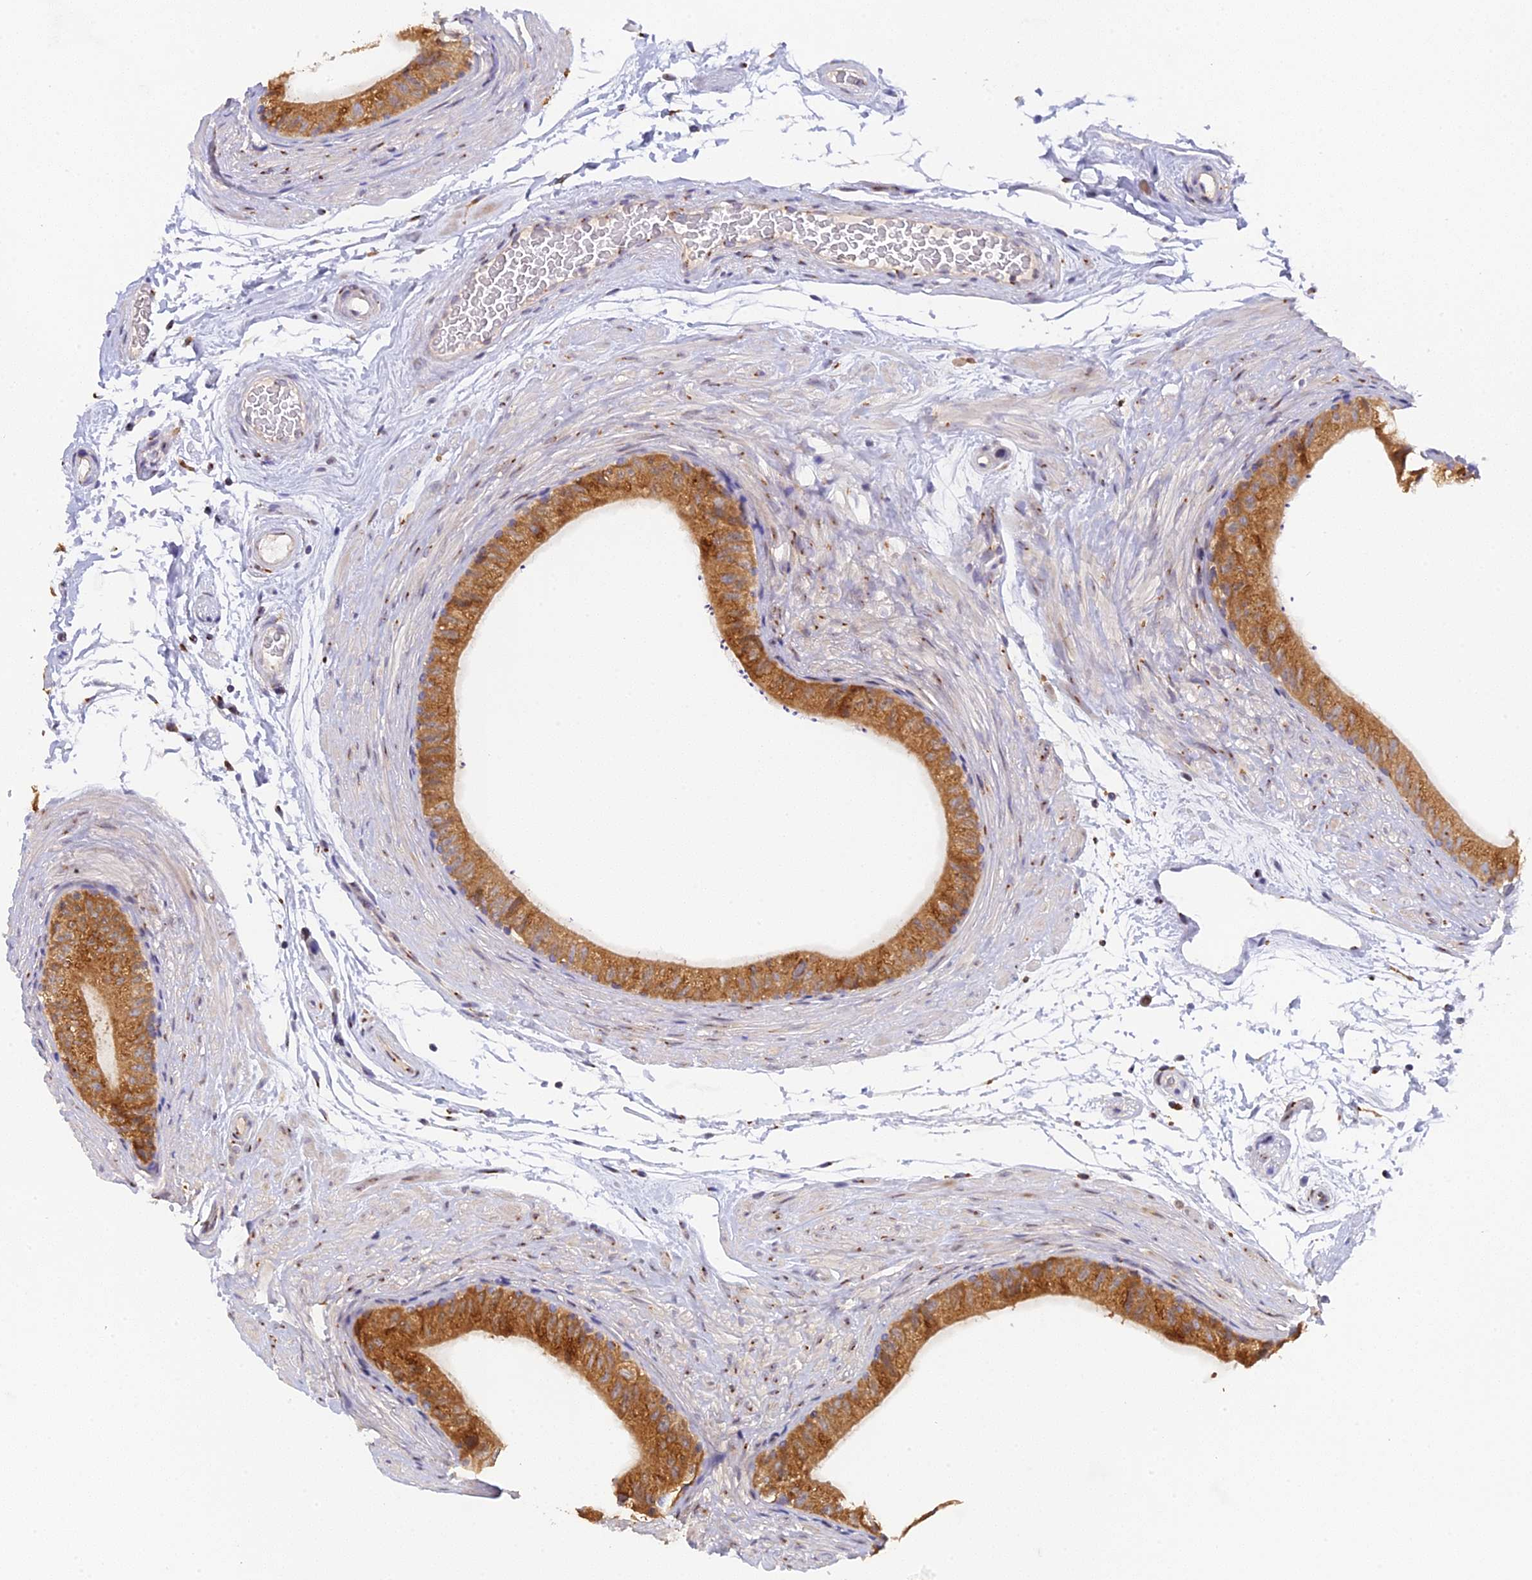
{"staining": {"intensity": "strong", "quantity": ">75%", "location": "cytoplasmic/membranous"}, "tissue": "epididymis", "cell_type": "Glandular cells", "image_type": "normal", "snomed": [{"axis": "morphology", "description": "Normal tissue, NOS"}, {"axis": "topography", "description": "Epididymis"}], "caption": "Brown immunohistochemical staining in normal human epididymis exhibits strong cytoplasmic/membranous staining in about >75% of glandular cells.", "gene": "SNX17", "patient": {"sex": "male", "age": 45}}